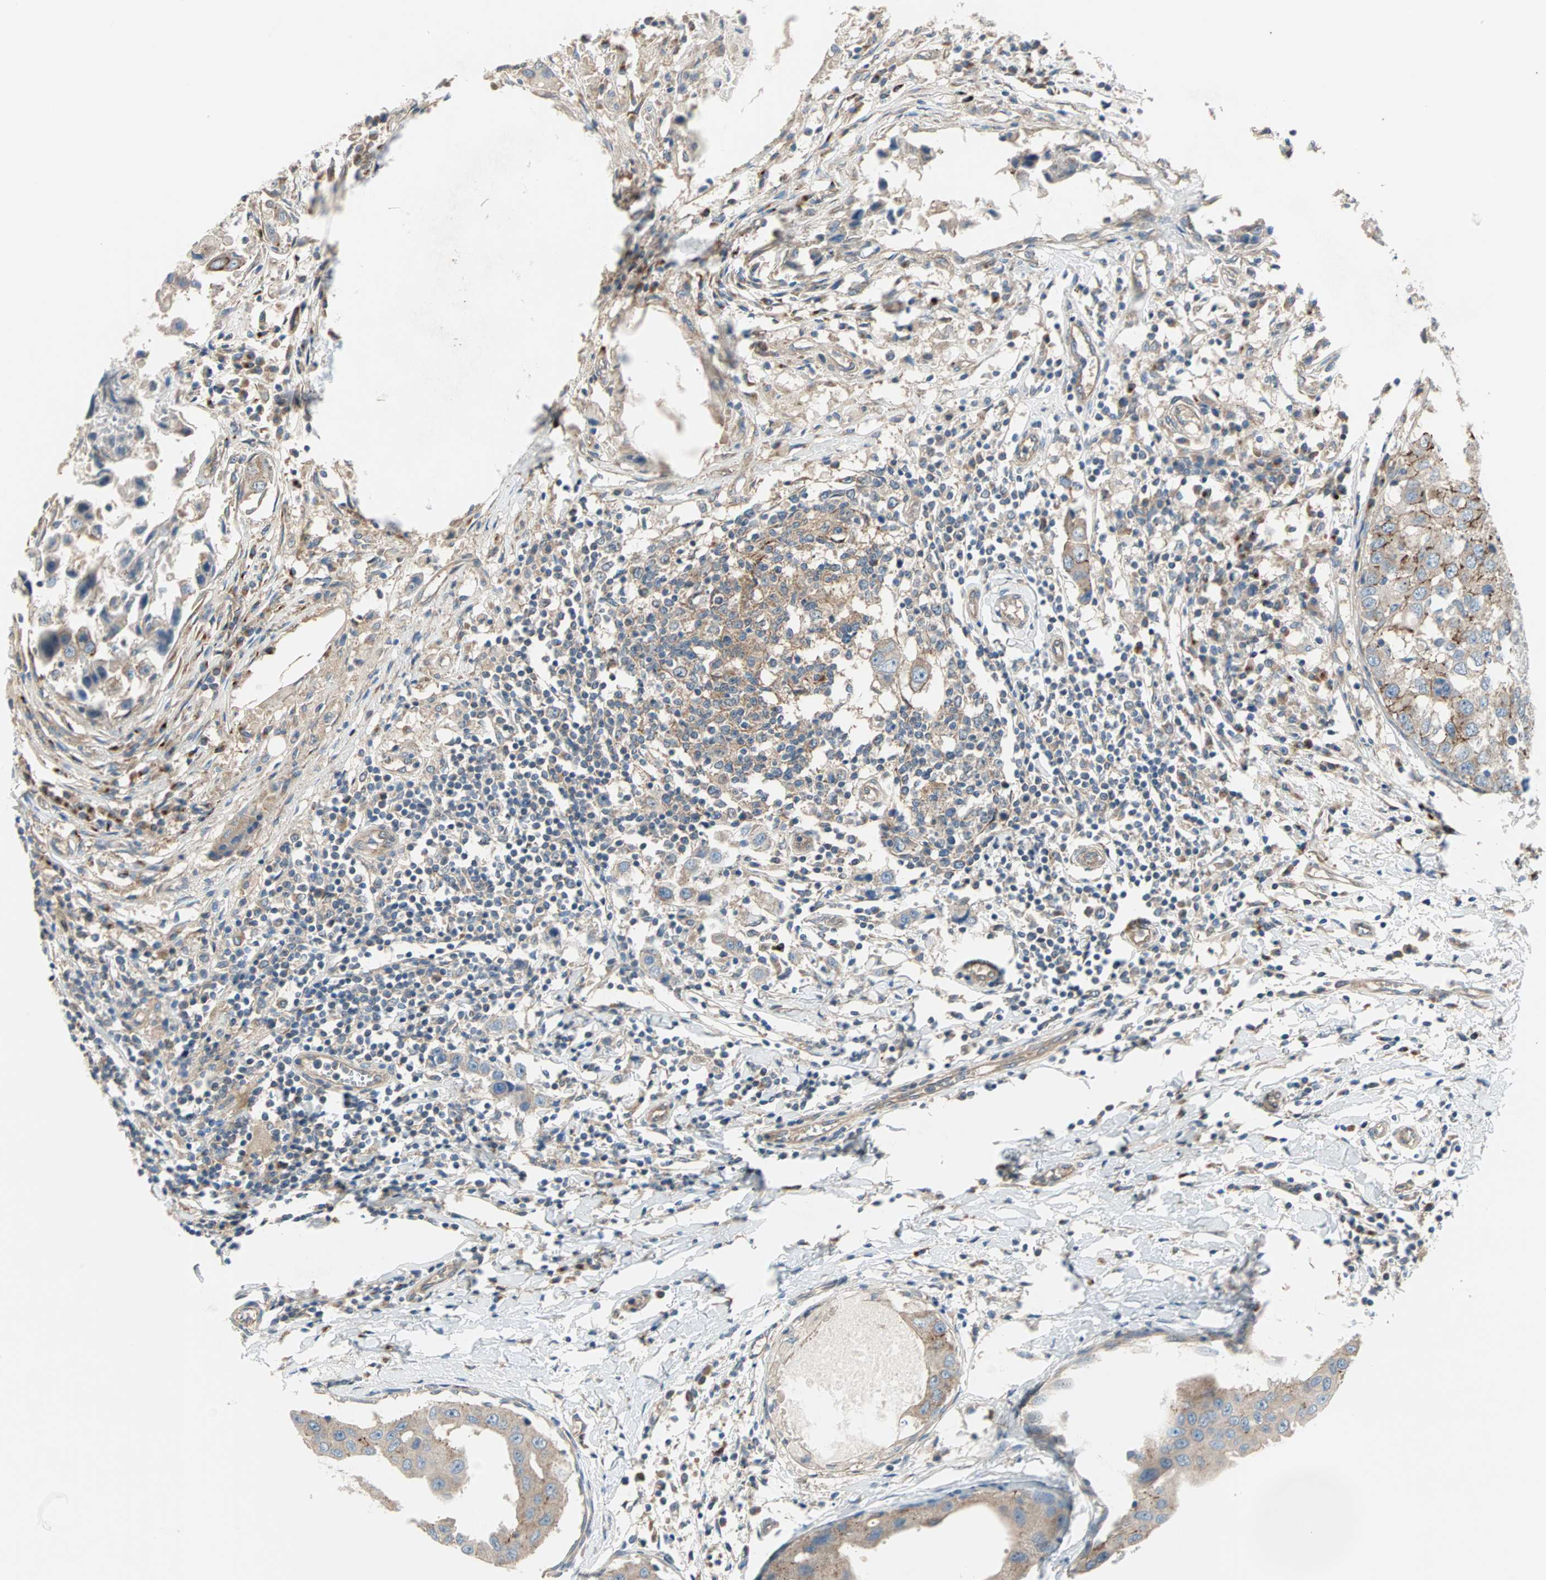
{"staining": {"intensity": "moderate", "quantity": "25%-75%", "location": "cytoplasmic/membranous"}, "tissue": "breast cancer", "cell_type": "Tumor cells", "image_type": "cancer", "snomed": [{"axis": "morphology", "description": "Duct carcinoma"}, {"axis": "topography", "description": "Breast"}], "caption": "The micrograph demonstrates immunohistochemical staining of breast cancer (infiltrating ductal carcinoma). There is moderate cytoplasmic/membranous positivity is appreciated in approximately 25%-75% of tumor cells.", "gene": "PDE8A", "patient": {"sex": "female", "age": 27}}